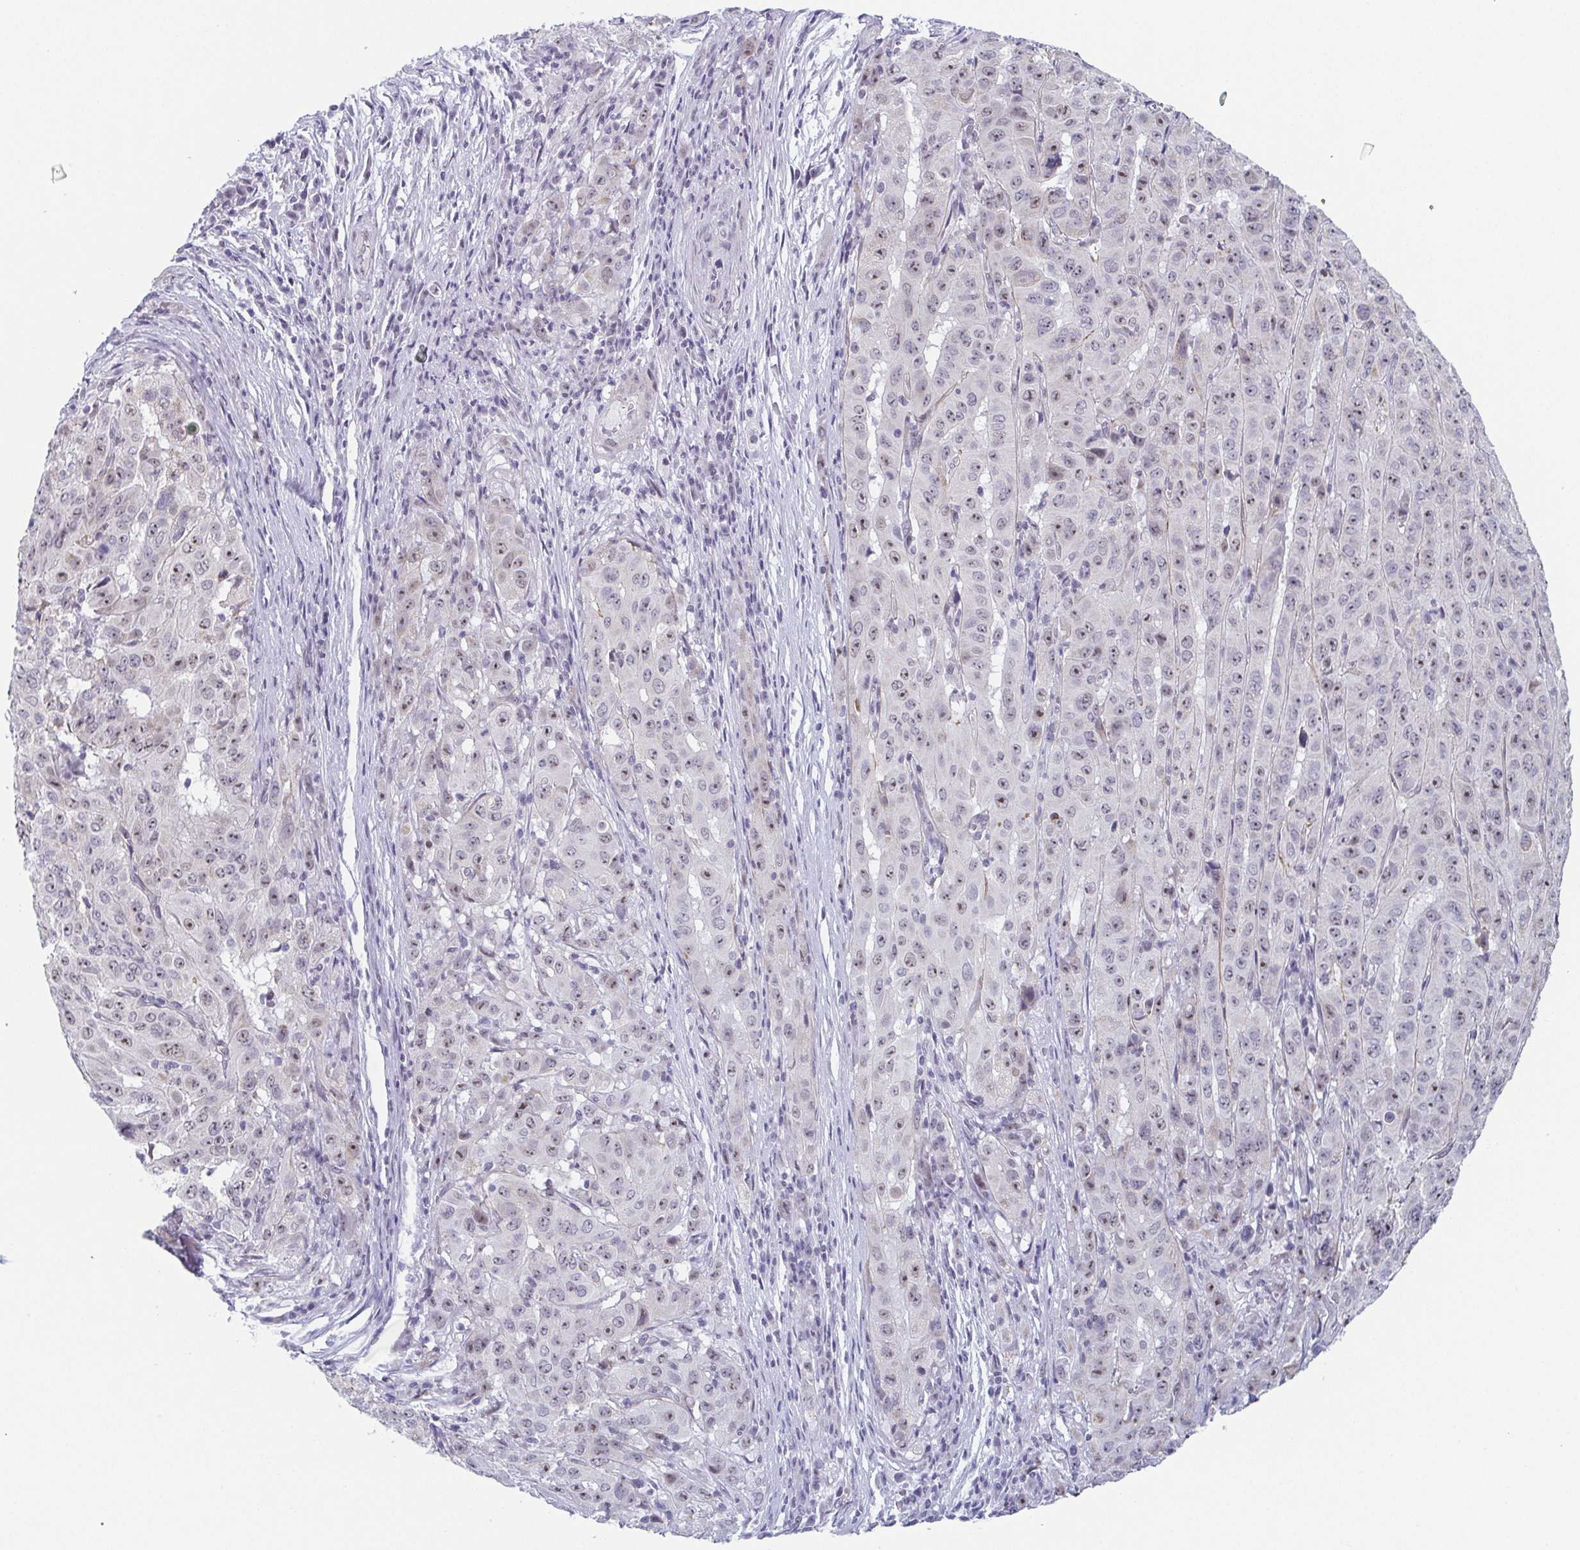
{"staining": {"intensity": "negative", "quantity": "none", "location": "none"}, "tissue": "pancreatic cancer", "cell_type": "Tumor cells", "image_type": "cancer", "snomed": [{"axis": "morphology", "description": "Adenocarcinoma, NOS"}, {"axis": "topography", "description": "Pancreas"}], "caption": "This photomicrograph is of pancreatic adenocarcinoma stained with IHC to label a protein in brown with the nuclei are counter-stained blue. There is no expression in tumor cells.", "gene": "EXOSC7", "patient": {"sex": "male", "age": 63}}